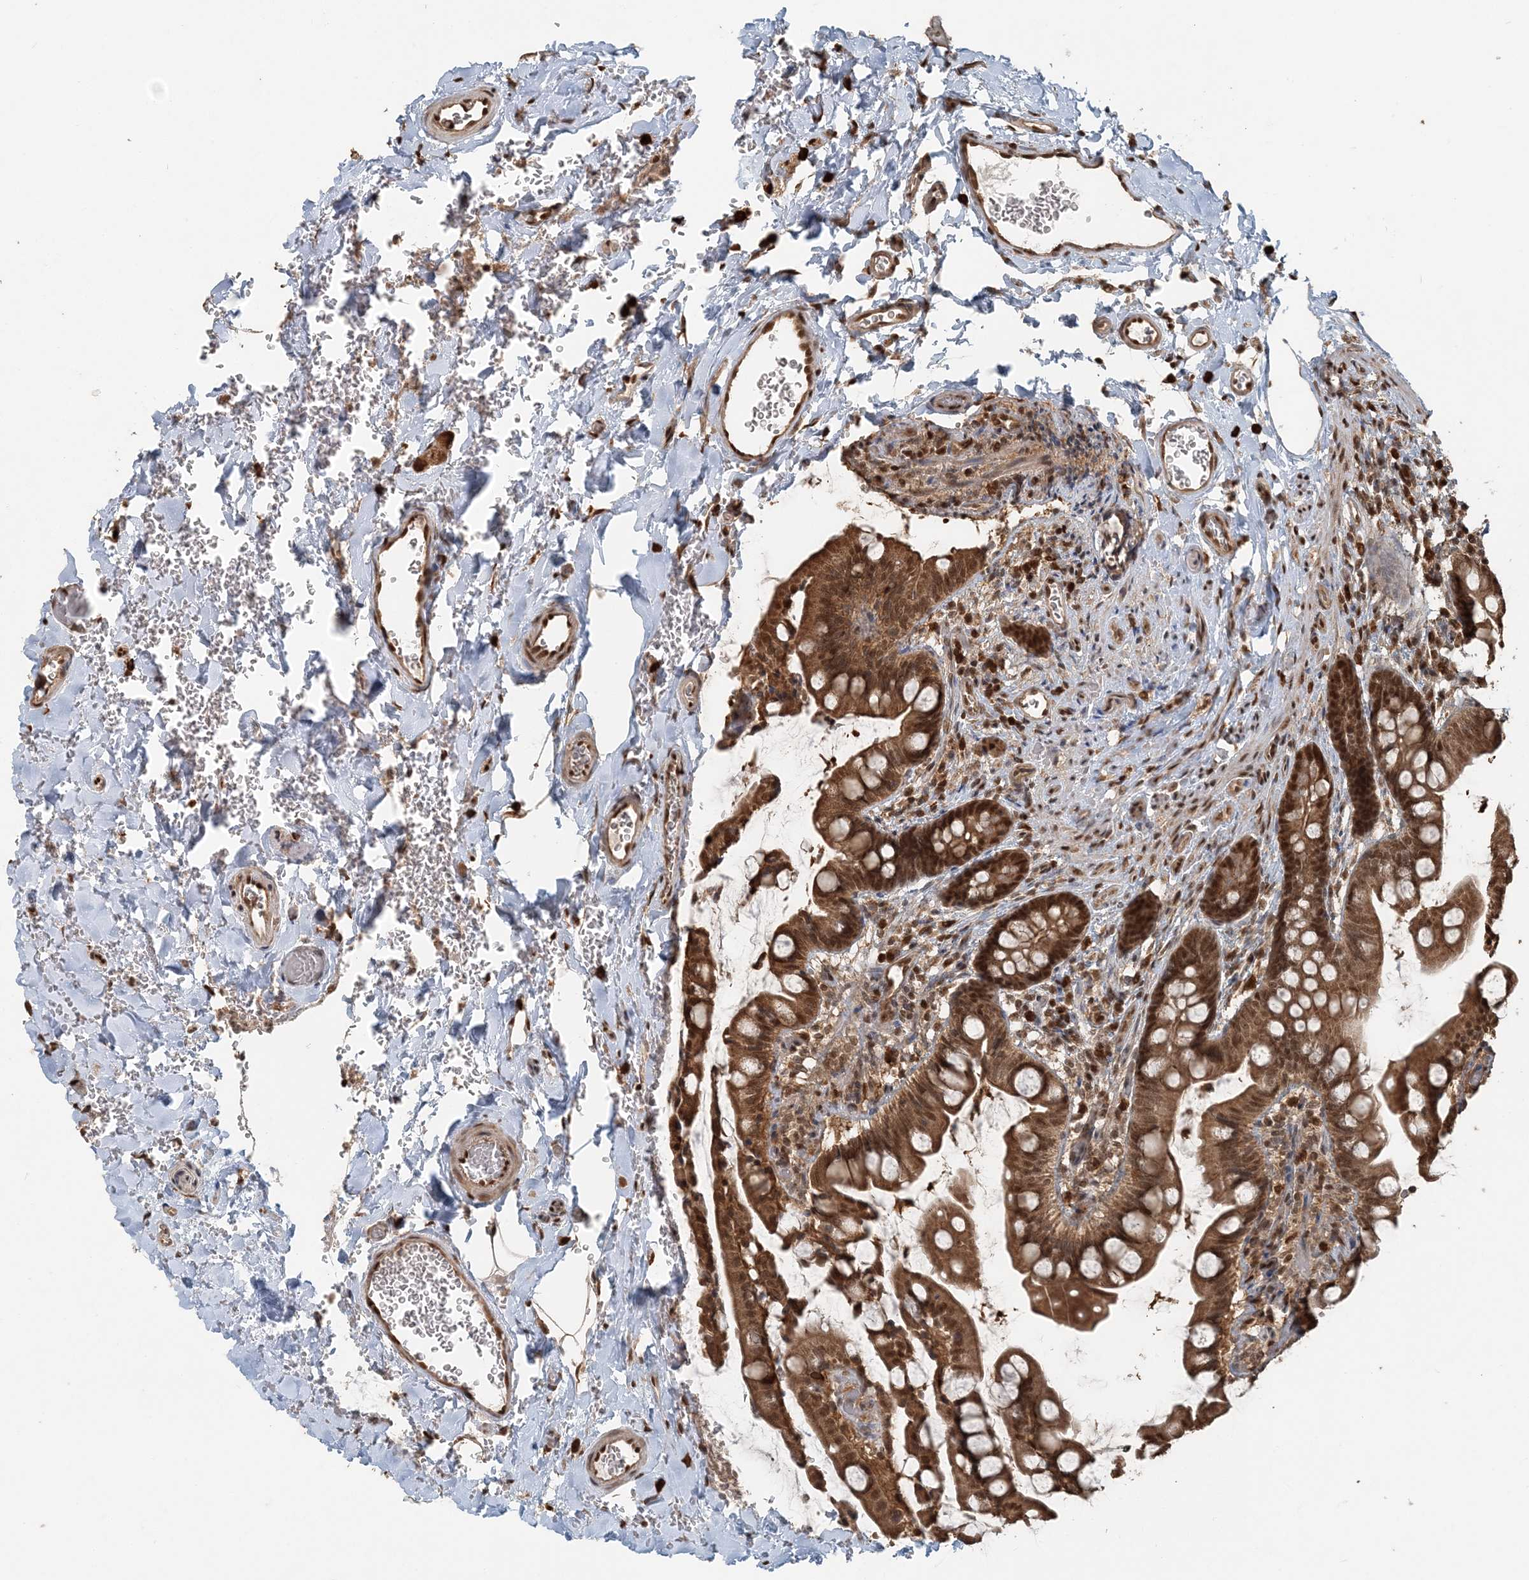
{"staining": {"intensity": "strong", "quantity": ">75%", "location": "cytoplasmic/membranous,nuclear"}, "tissue": "small intestine", "cell_type": "Glandular cells", "image_type": "normal", "snomed": [{"axis": "morphology", "description": "Normal tissue, NOS"}, {"axis": "topography", "description": "Small intestine"}], "caption": "Unremarkable small intestine shows strong cytoplasmic/membranous,nuclear expression in approximately >75% of glandular cells, visualized by immunohistochemistry.", "gene": "ARHGAP35", "patient": {"sex": "male", "age": 52}}